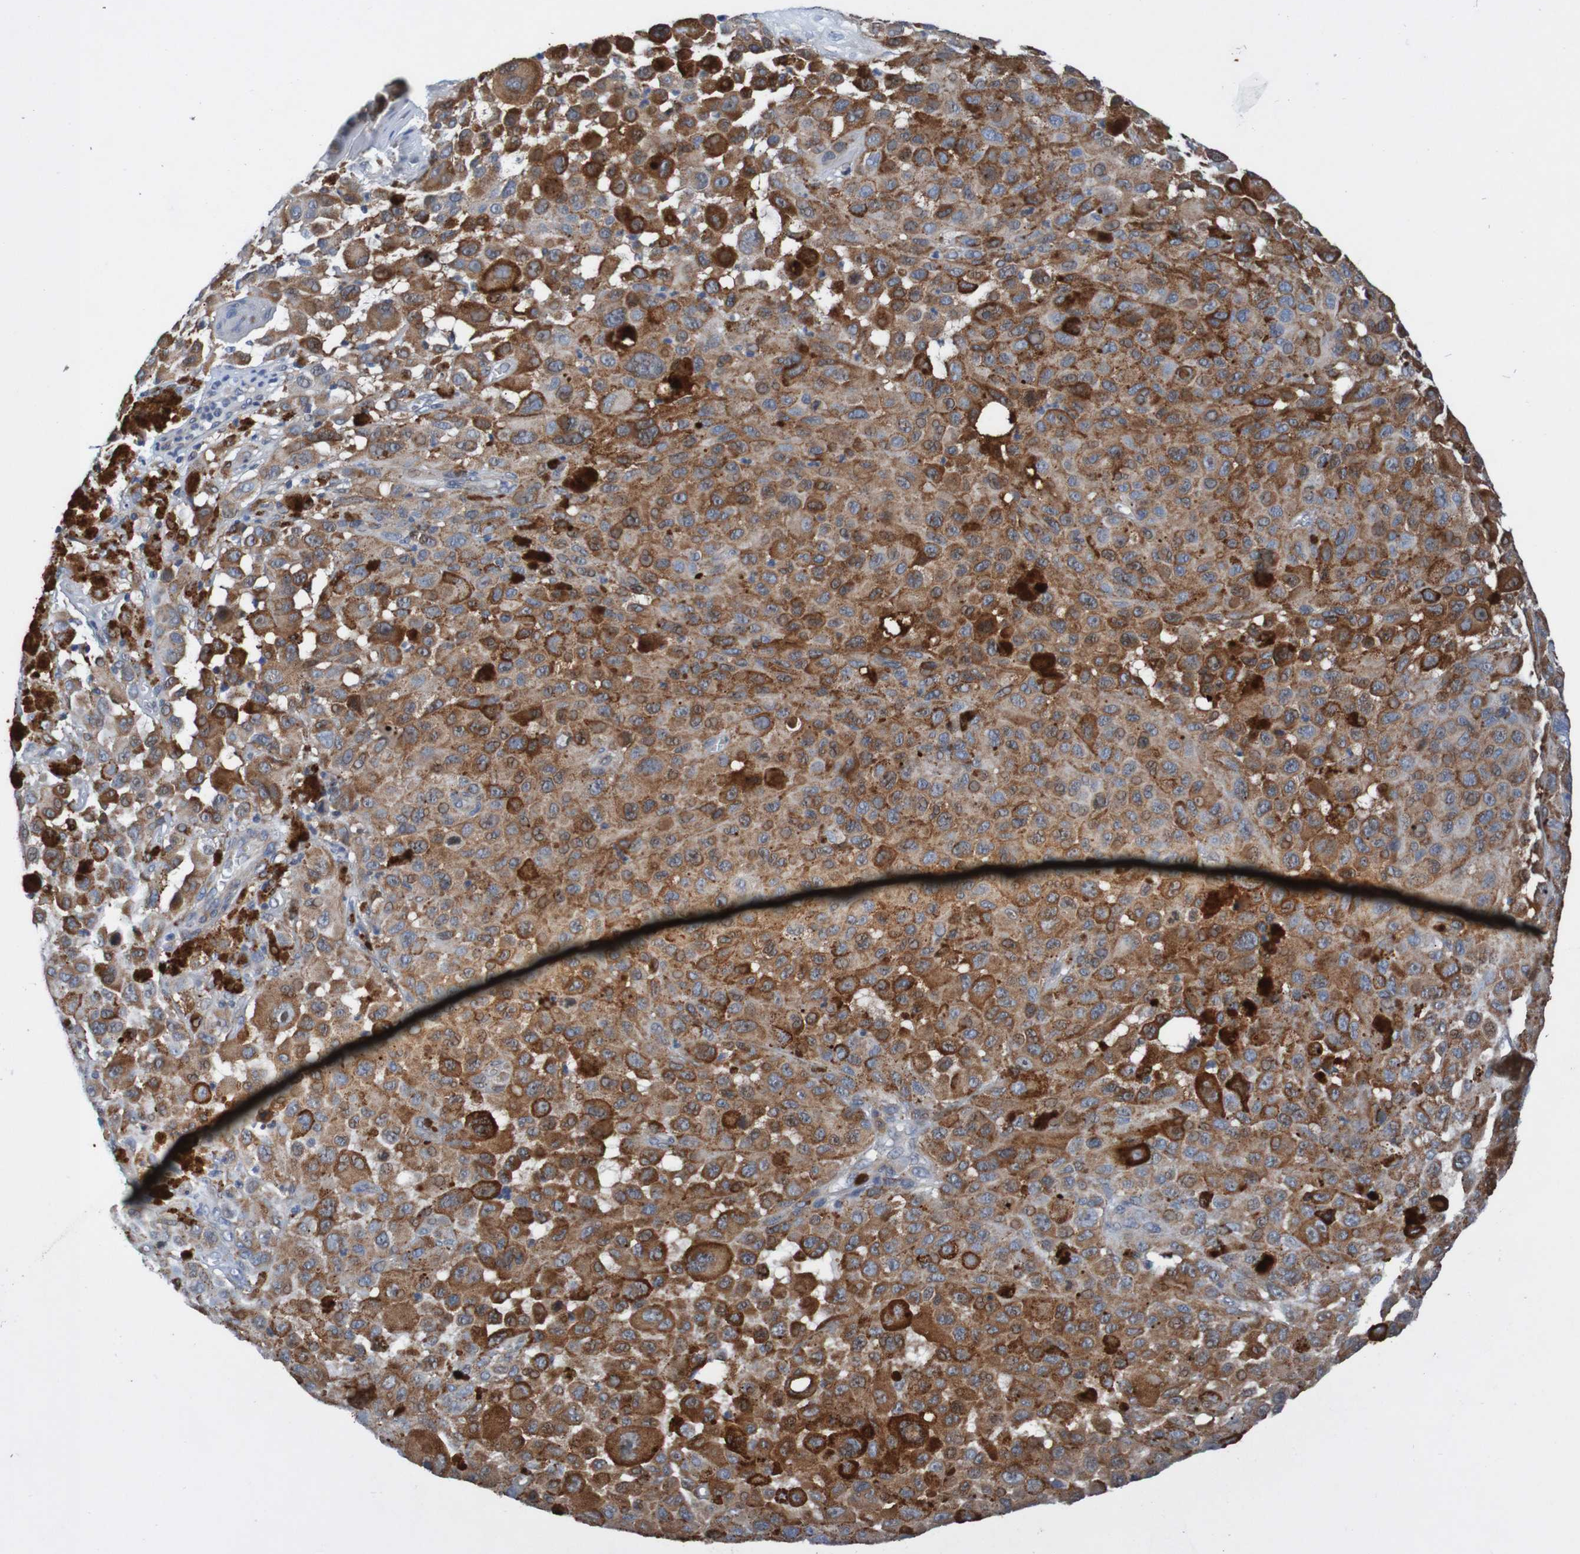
{"staining": {"intensity": "moderate", "quantity": ">75%", "location": "cytoplasmic/membranous"}, "tissue": "melanoma", "cell_type": "Tumor cells", "image_type": "cancer", "snomed": [{"axis": "morphology", "description": "Malignant melanoma, NOS"}, {"axis": "topography", "description": "Skin"}], "caption": "Malignant melanoma tissue shows moderate cytoplasmic/membranous positivity in approximately >75% of tumor cells, visualized by immunohistochemistry.", "gene": "CPED1", "patient": {"sex": "male", "age": 96}}